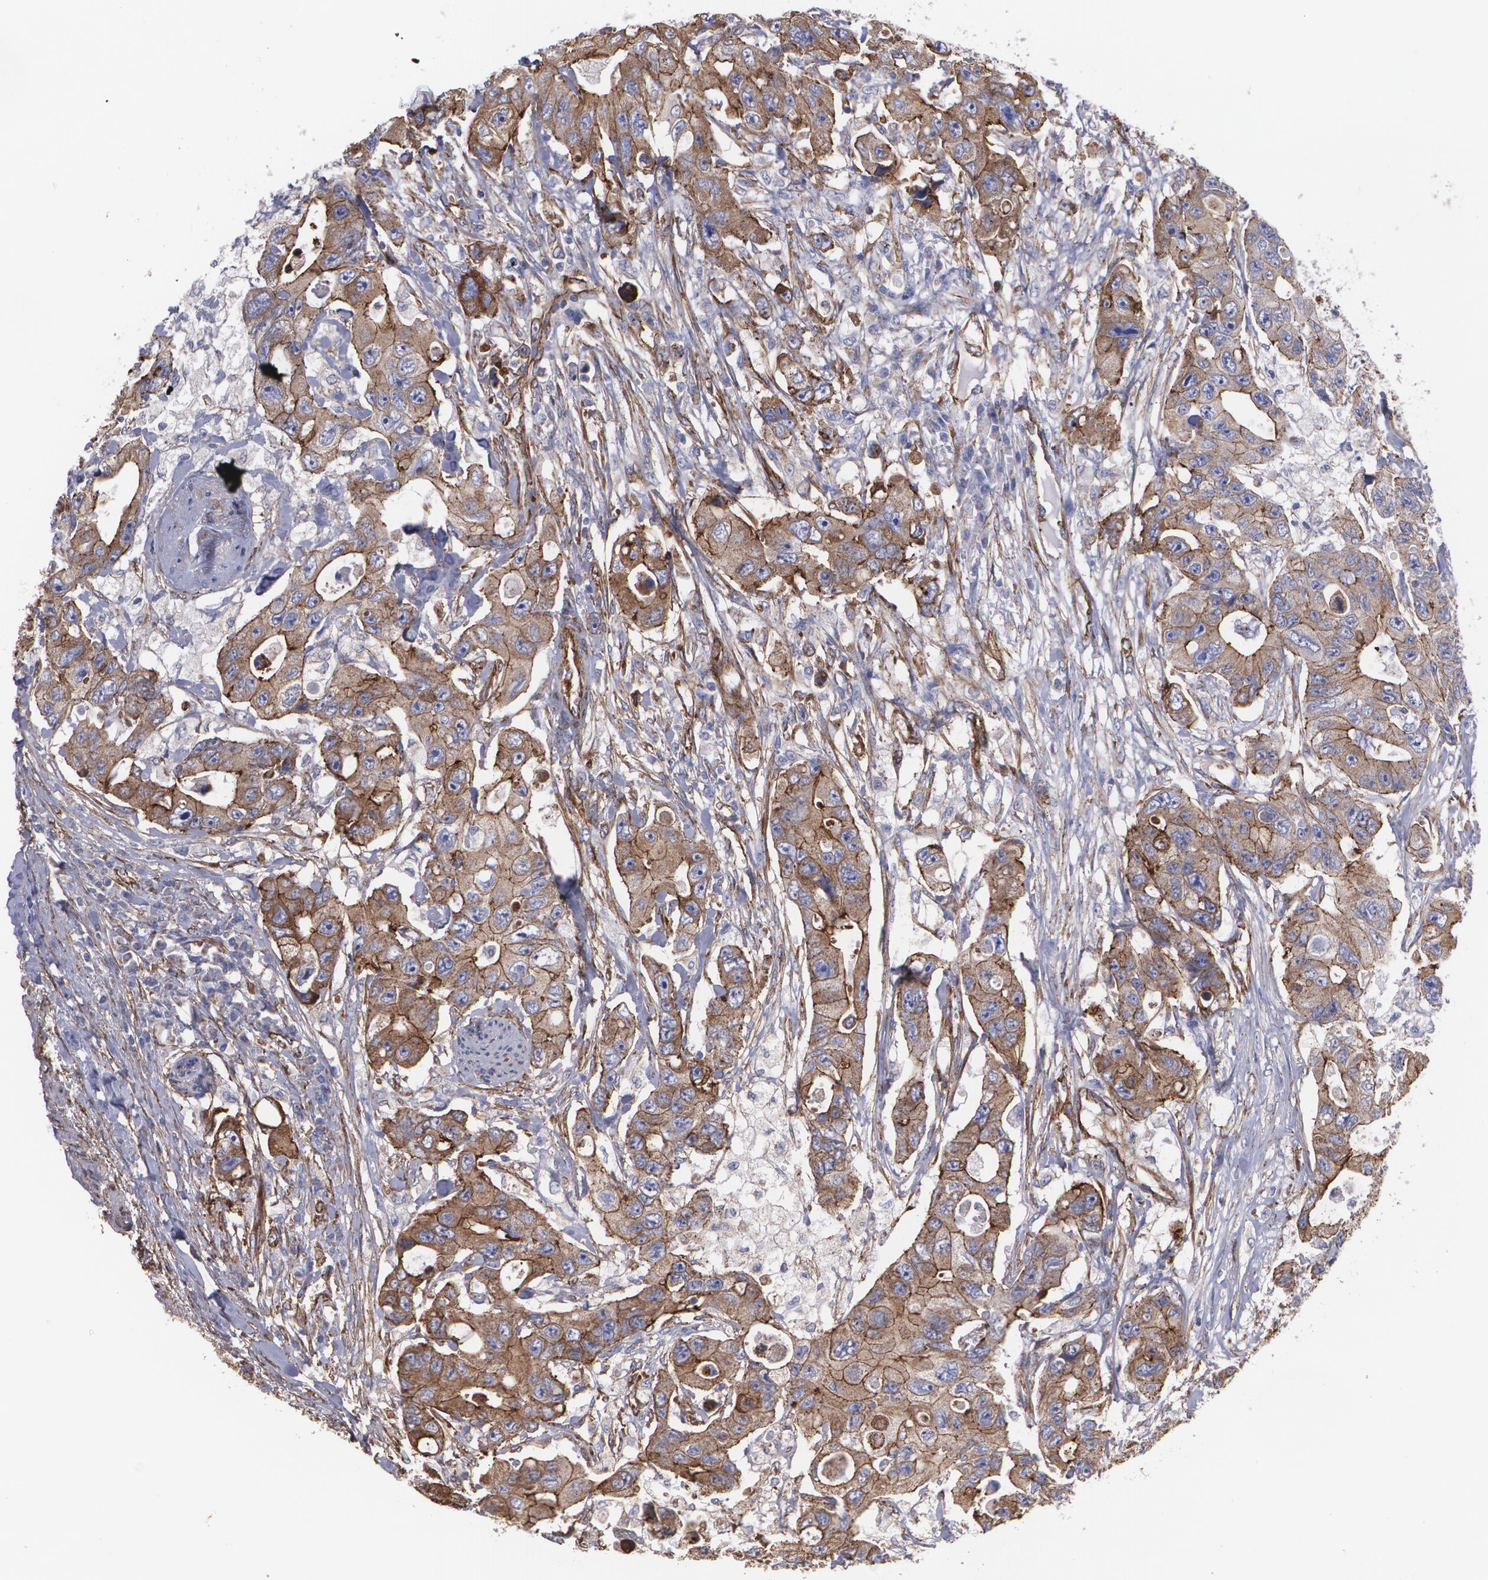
{"staining": {"intensity": "moderate", "quantity": ">75%", "location": "cytoplasmic/membranous"}, "tissue": "colorectal cancer", "cell_type": "Tumor cells", "image_type": "cancer", "snomed": [{"axis": "morphology", "description": "Adenocarcinoma, NOS"}, {"axis": "topography", "description": "Colon"}], "caption": "The immunohistochemical stain highlights moderate cytoplasmic/membranous staining in tumor cells of adenocarcinoma (colorectal) tissue.", "gene": "TJP1", "patient": {"sex": "female", "age": 46}}